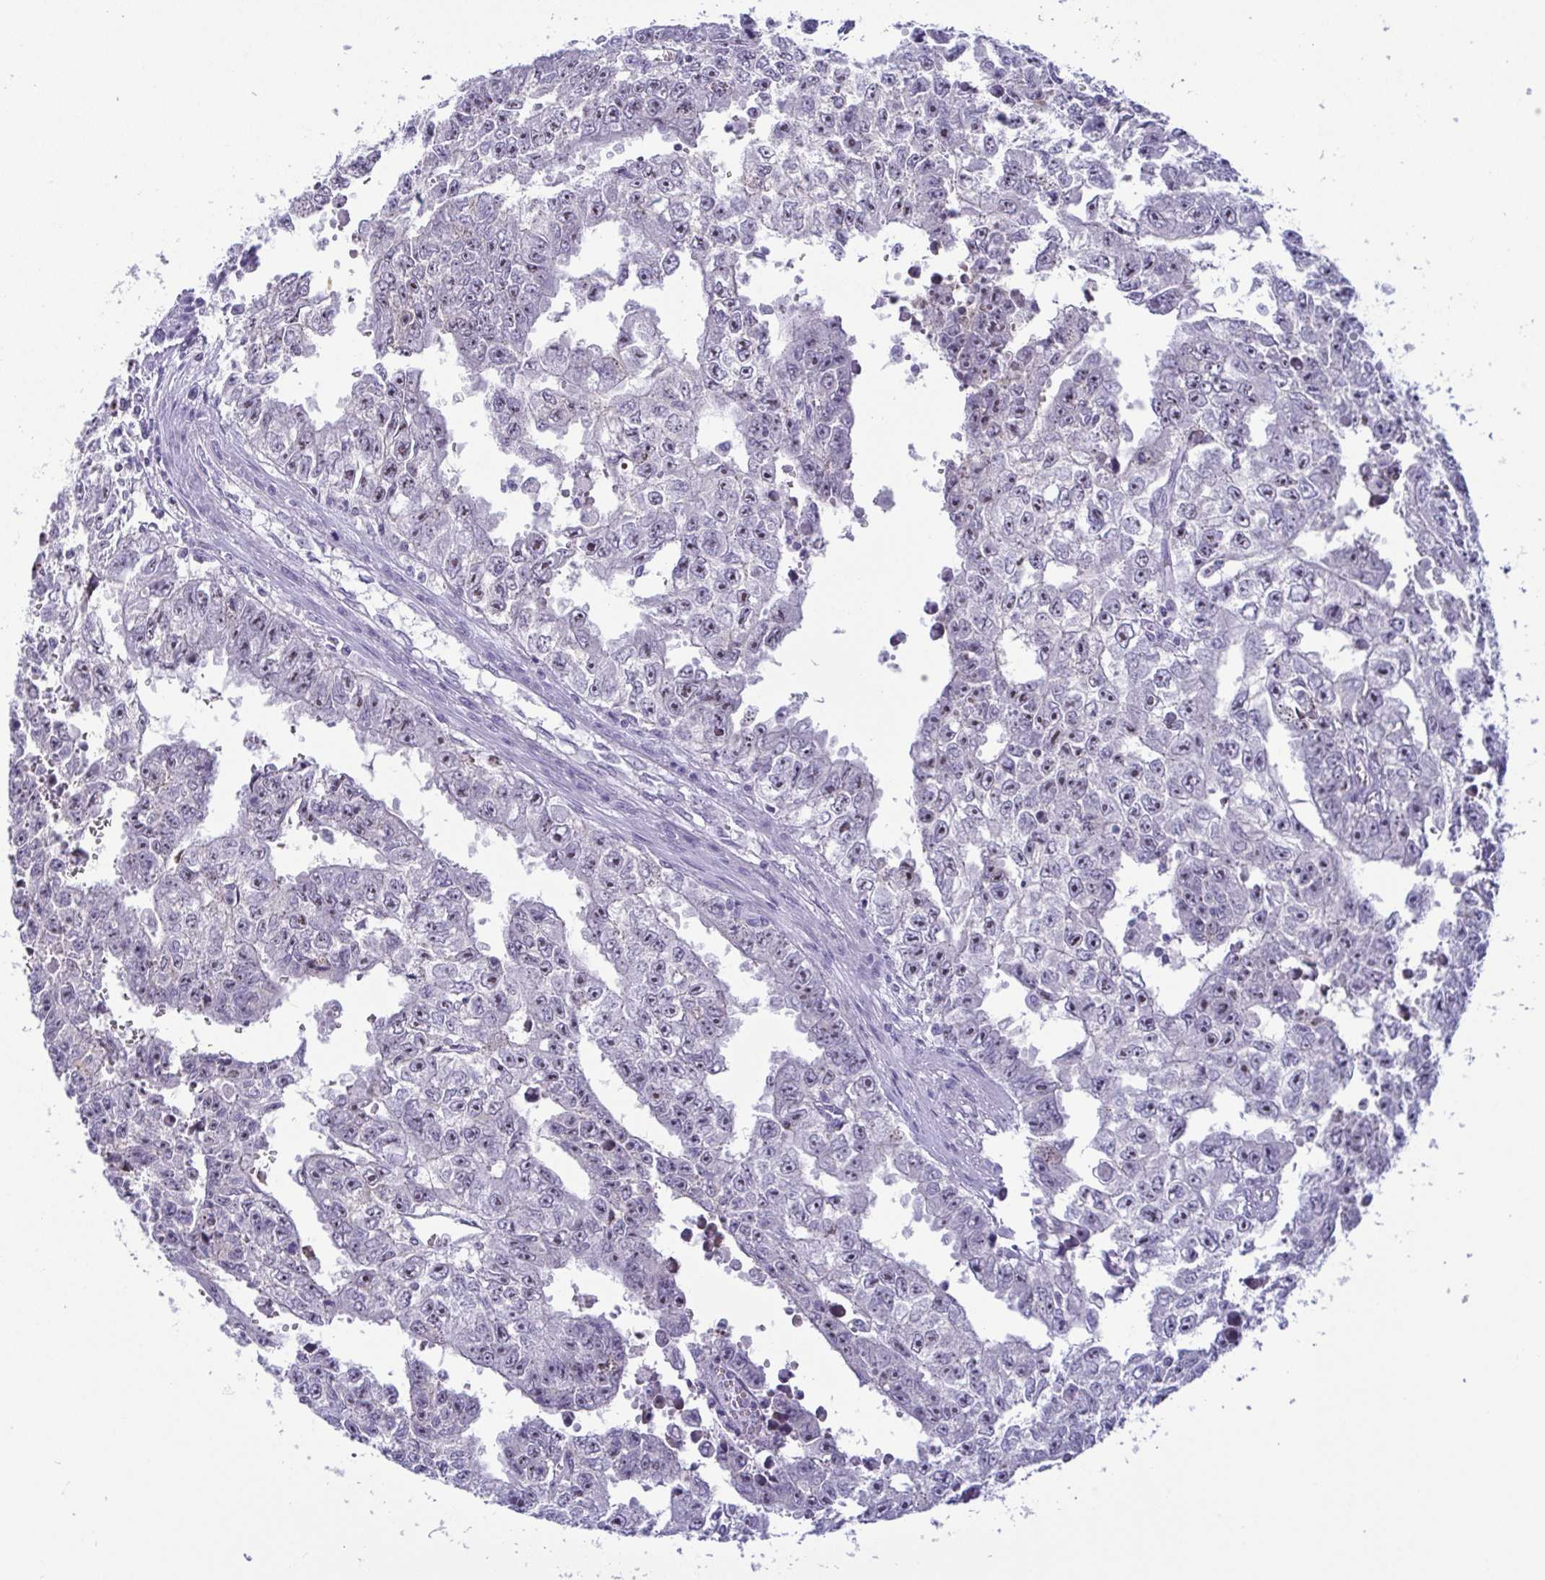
{"staining": {"intensity": "moderate", "quantity": "25%-75%", "location": "nuclear"}, "tissue": "testis cancer", "cell_type": "Tumor cells", "image_type": "cancer", "snomed": [{"axis": "morphology", "description": "Carcinoma, Embryonal, NOS"}, {"axis": "morphology", "description": "Teratoma, malignant, NOS"}, {"axis": "topography", "description": "Testis"}], "caption": "This is a histology image of immunohistochemistry (IHC) staining of testis cancer (embryonal carcinoma), which shows moderate staining in the nuclear of tumor cells.", "gene": "BZW1", "patient": {"sex": "male", "age": 24}}